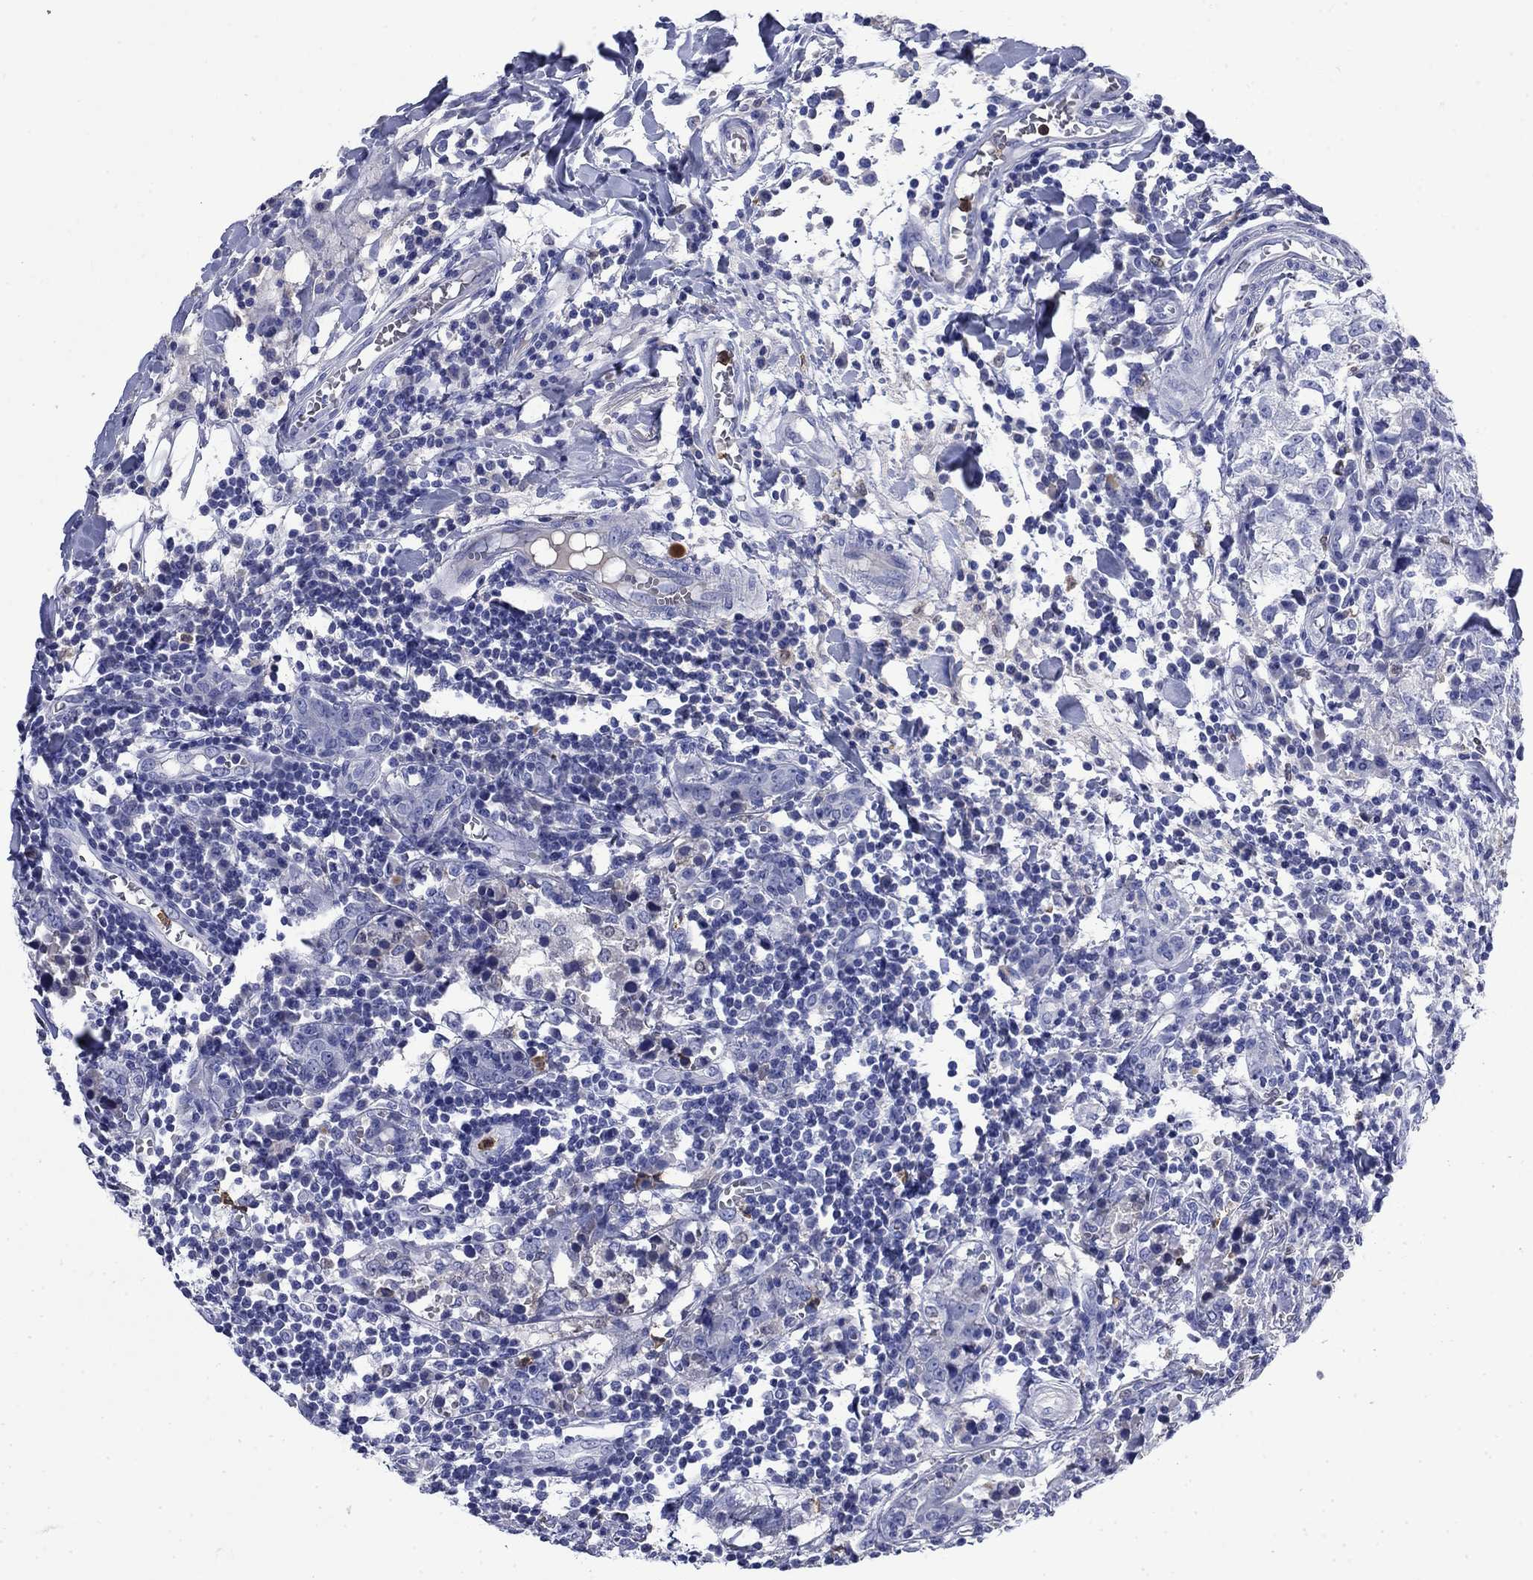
{"staining": {"intensity": "negative", "quantity": "none", "location": "none"}, "tissue": "breast cancer", "cell_type": "Tumor cells", "image_type": "cancer", "snomed": [{"axis": "morphology", "description": "Duct carcinoma"}, {"axis": "topography", "description": "Breast"}], "caption": "Tumor cells are negative for protein expression in human breast cancer.", "gene": "TFR2", "patient": {"sex": "female", "age": 30}}